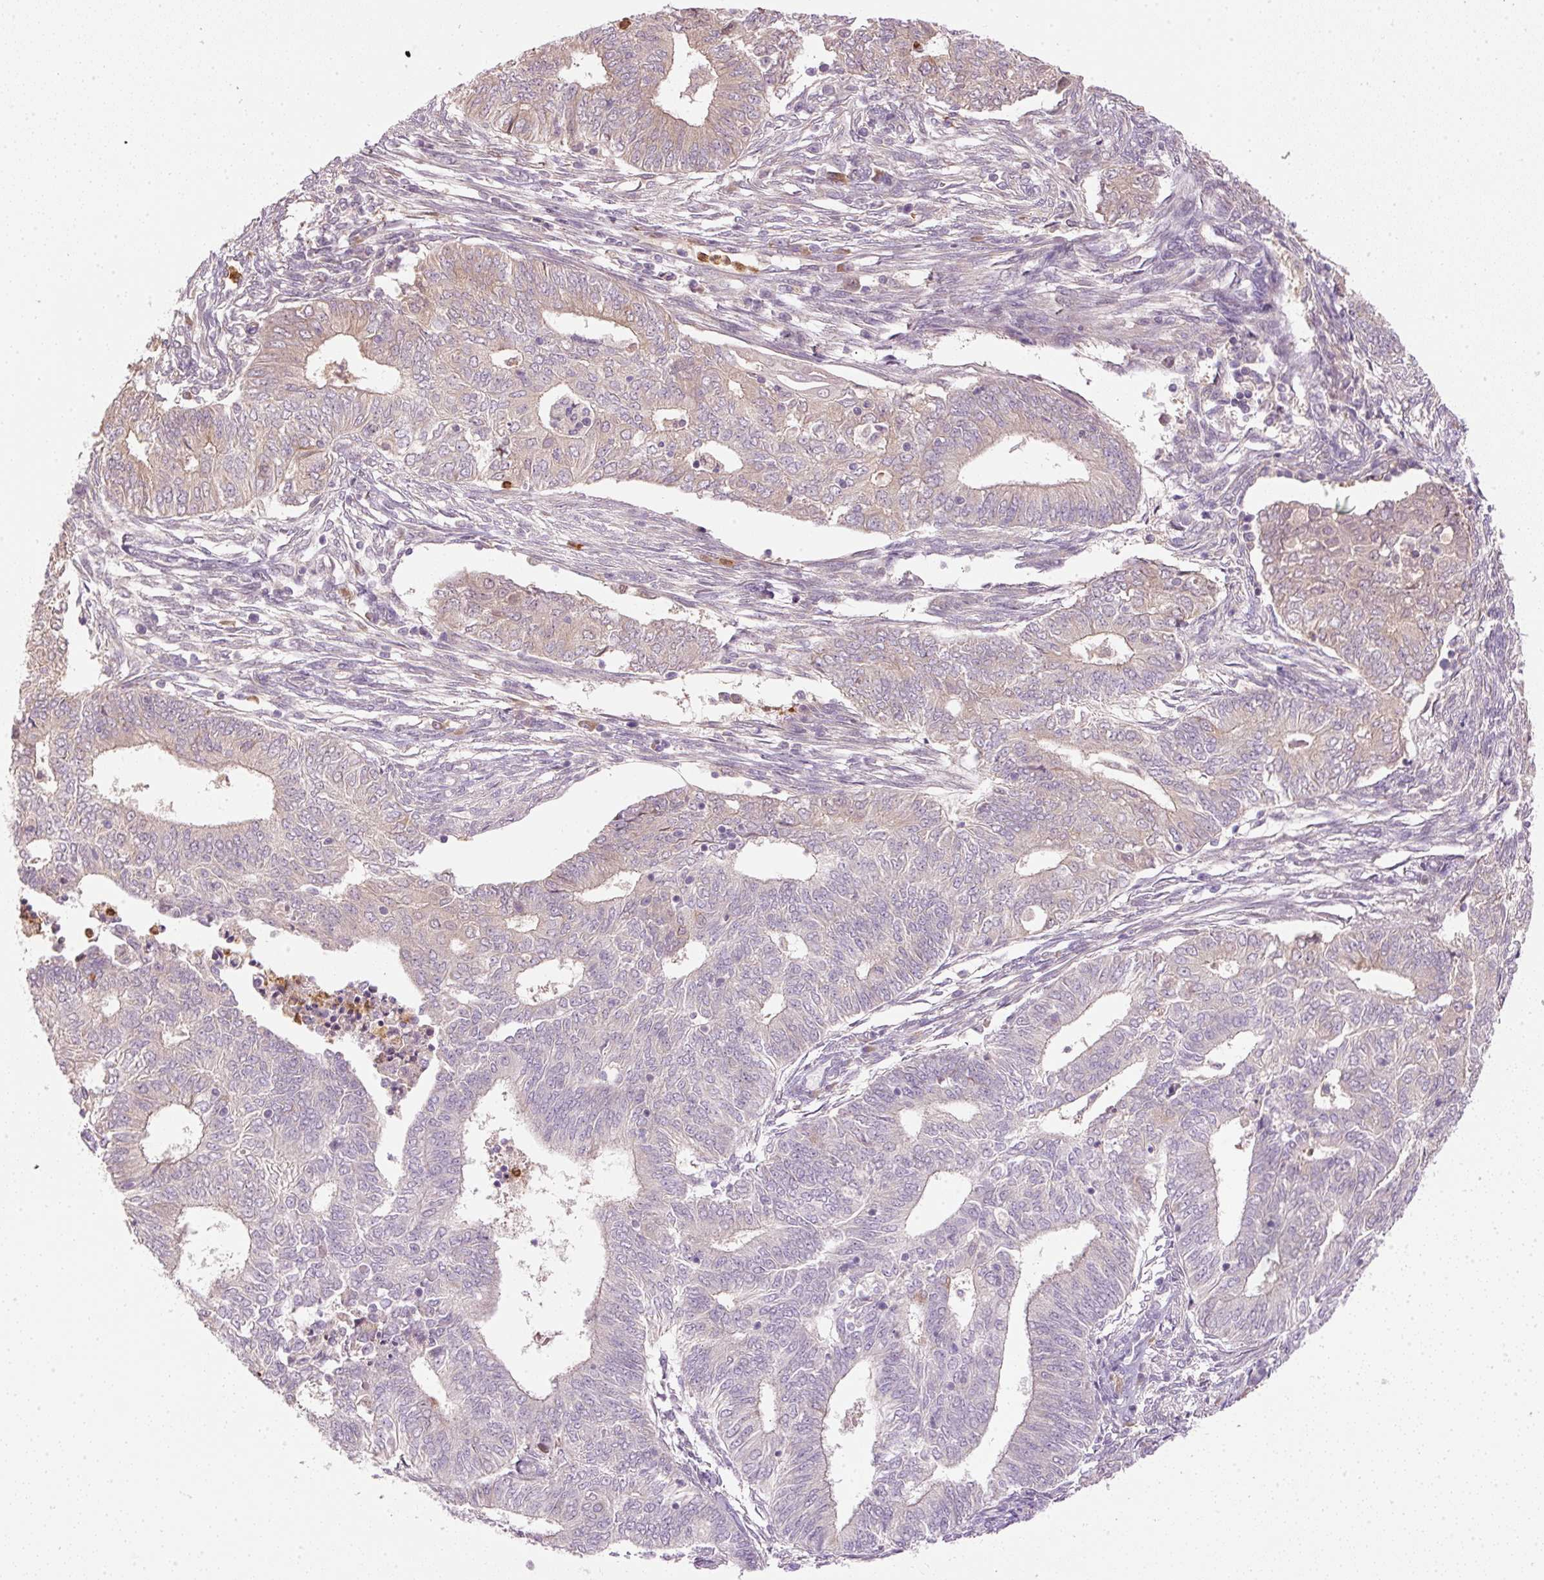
{"staining": {"intensity": "weak", "quantity": "25%-75%", "location": "cytoplasmic/membranous"}, "tissue": "endometrial cancer", "cell_type": "Tumor cells", "image_type": "cancer", "snomed": [{"axis": "morphology", "description": "Adenocarcinoma, NOS"}, {"axis": "topography", "description": "Endometrium"}], "caption": "Endometrial cancer (adenocarcinoma) was stained to show a protein in brown. There is low levels of weak cytoplasmic/membranous expression in about 25%-75% of tumor cells. Ihc stains the protein of interest in brown and the nuclei are stained blue.", "gene": "CTTNBP2", "patient": {"sex": "female", "age": 62}}